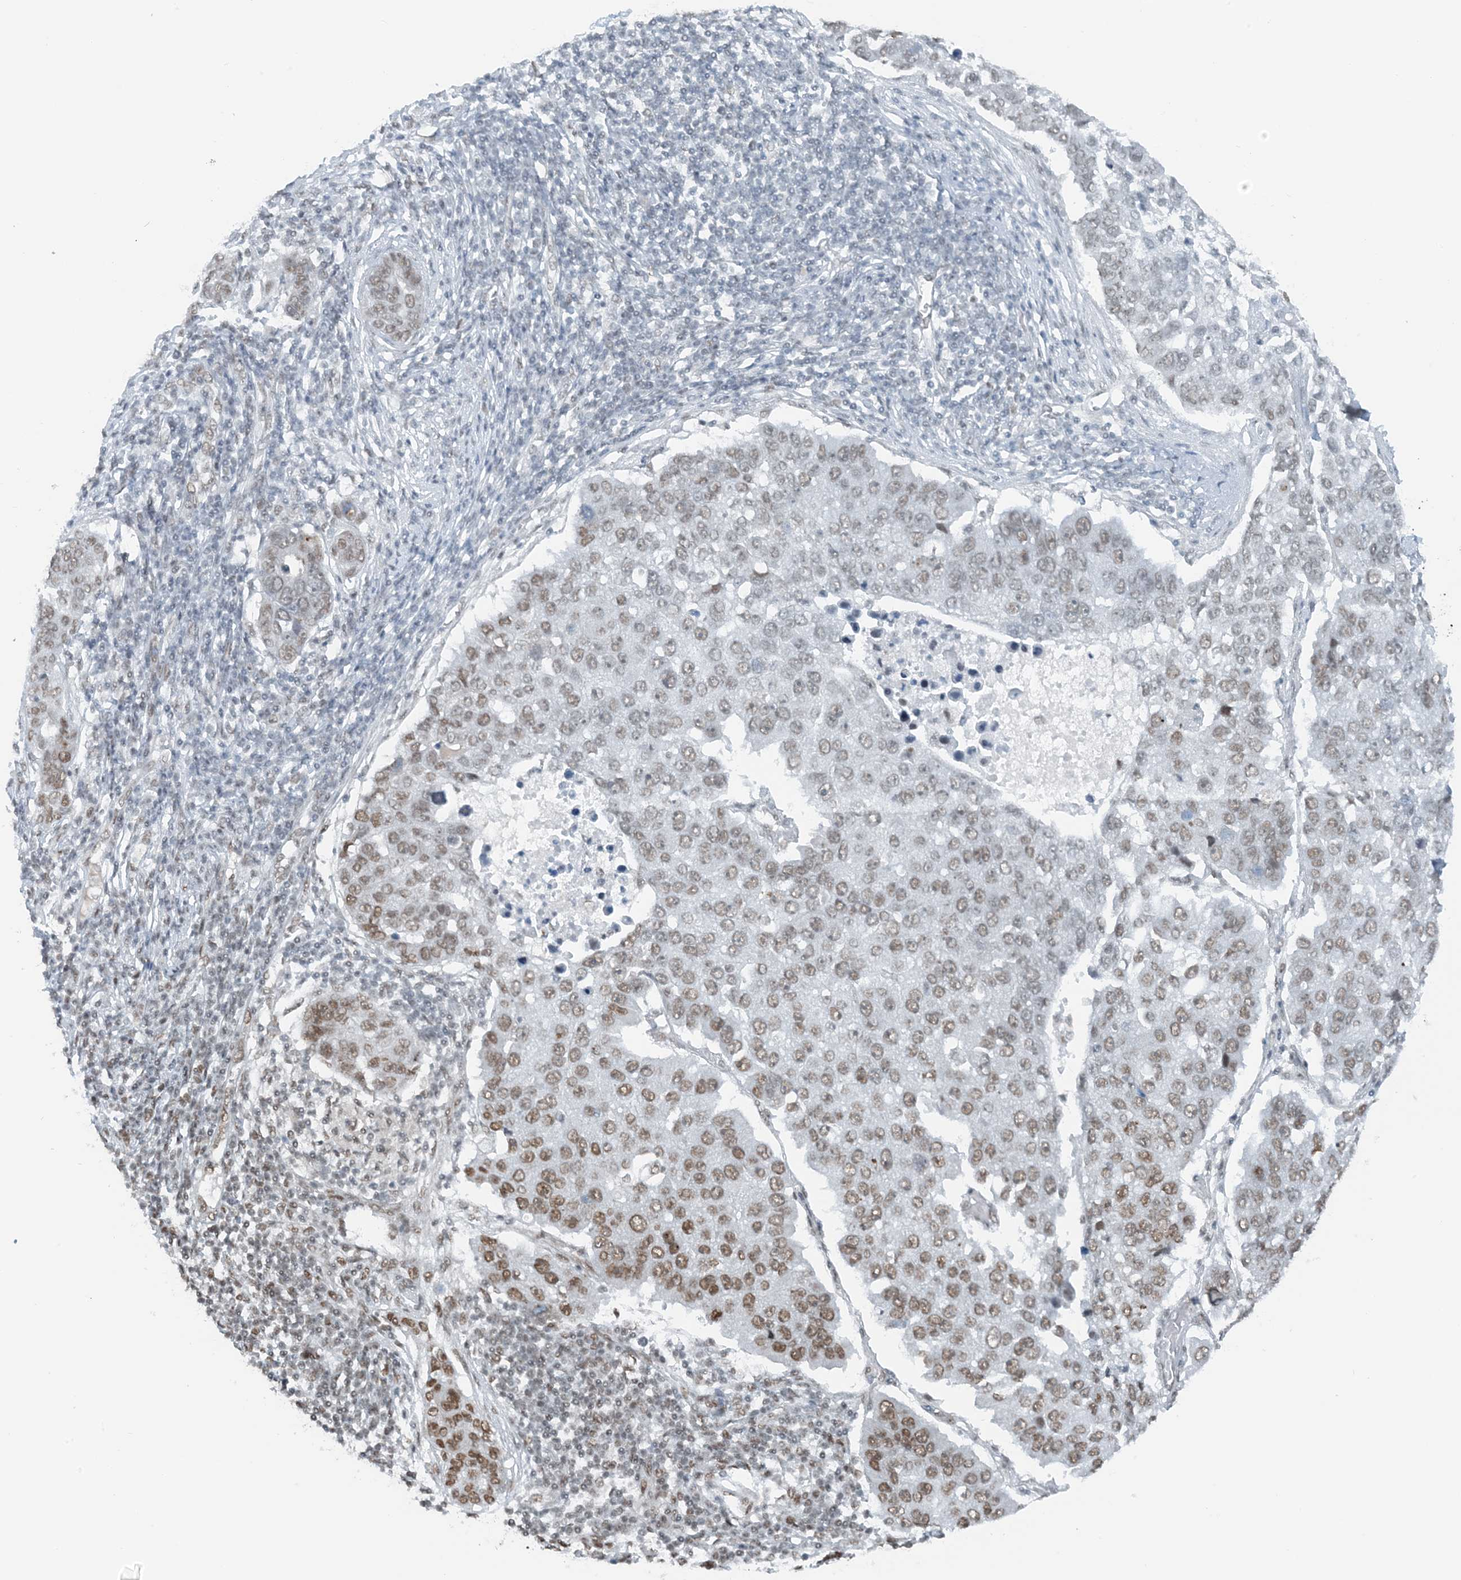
{"staining": {"intensity": "moderate", "quantity": "25%-75%", "location": "nuclear"}, "tissue": "pancreatic cancer", "cell_type": "Tumor cells", "image_type": "cancer", "snomed": [{"axis": "morphology", "description": "Adenocarcinoma, NOS"}, {"axis": "topography", "description": "Pancreas"}], "caption": "About 25%-75% of tumor cells in human adenocarcinoma (pancreatic) exhibit moderate nuclear protein expression as visualized by brown immunohistochemical staining.", "gene": "ZNF500", "patient": {"sex": "female", "age": 61}}